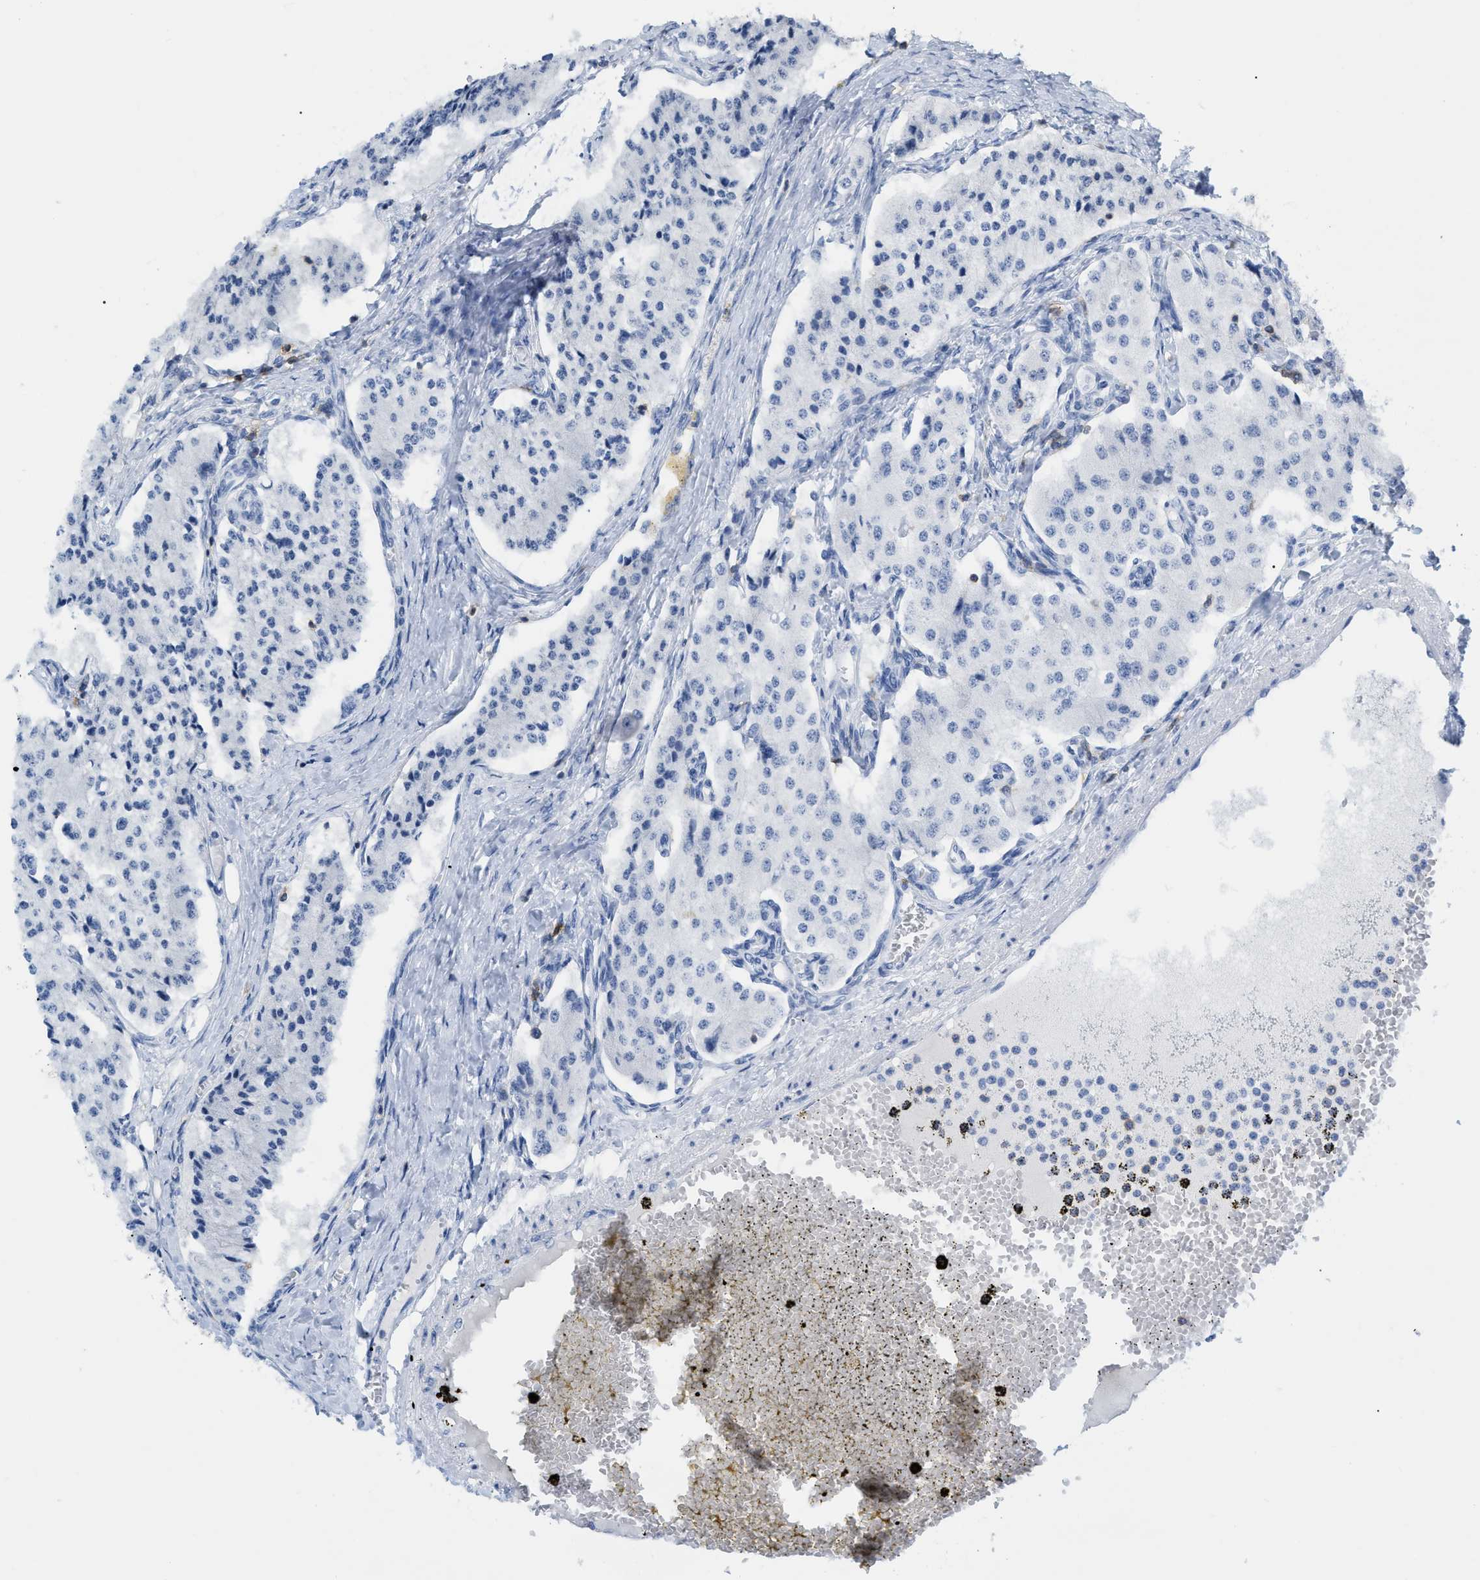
{"staining": {"intensity": "negative", "quantity": "none", "location": "none"}, "tissue": "carcinoid", "cell_type": "Tumor cells", "image_type": "cancer", "snomed": [{"axis": "morphology", "description": "Carcinoid, malignant, NOS"}, {"axis": "topography", "description": "Colon"}], "caption": "This histopathology image is of malignant carcinoid stained with immunohistochemistry to label a protein in brown with the nuclei are counter-stained blue. There is no positivity in tumor cells. Brightfield microscopy of IHC stained with DAB (3,3'-diaminobenzidine) (brown) and hematoxylin (blue), captured at high magnification.", "gene": "CD5", "patient": {"sex": "female", "age": 52}}